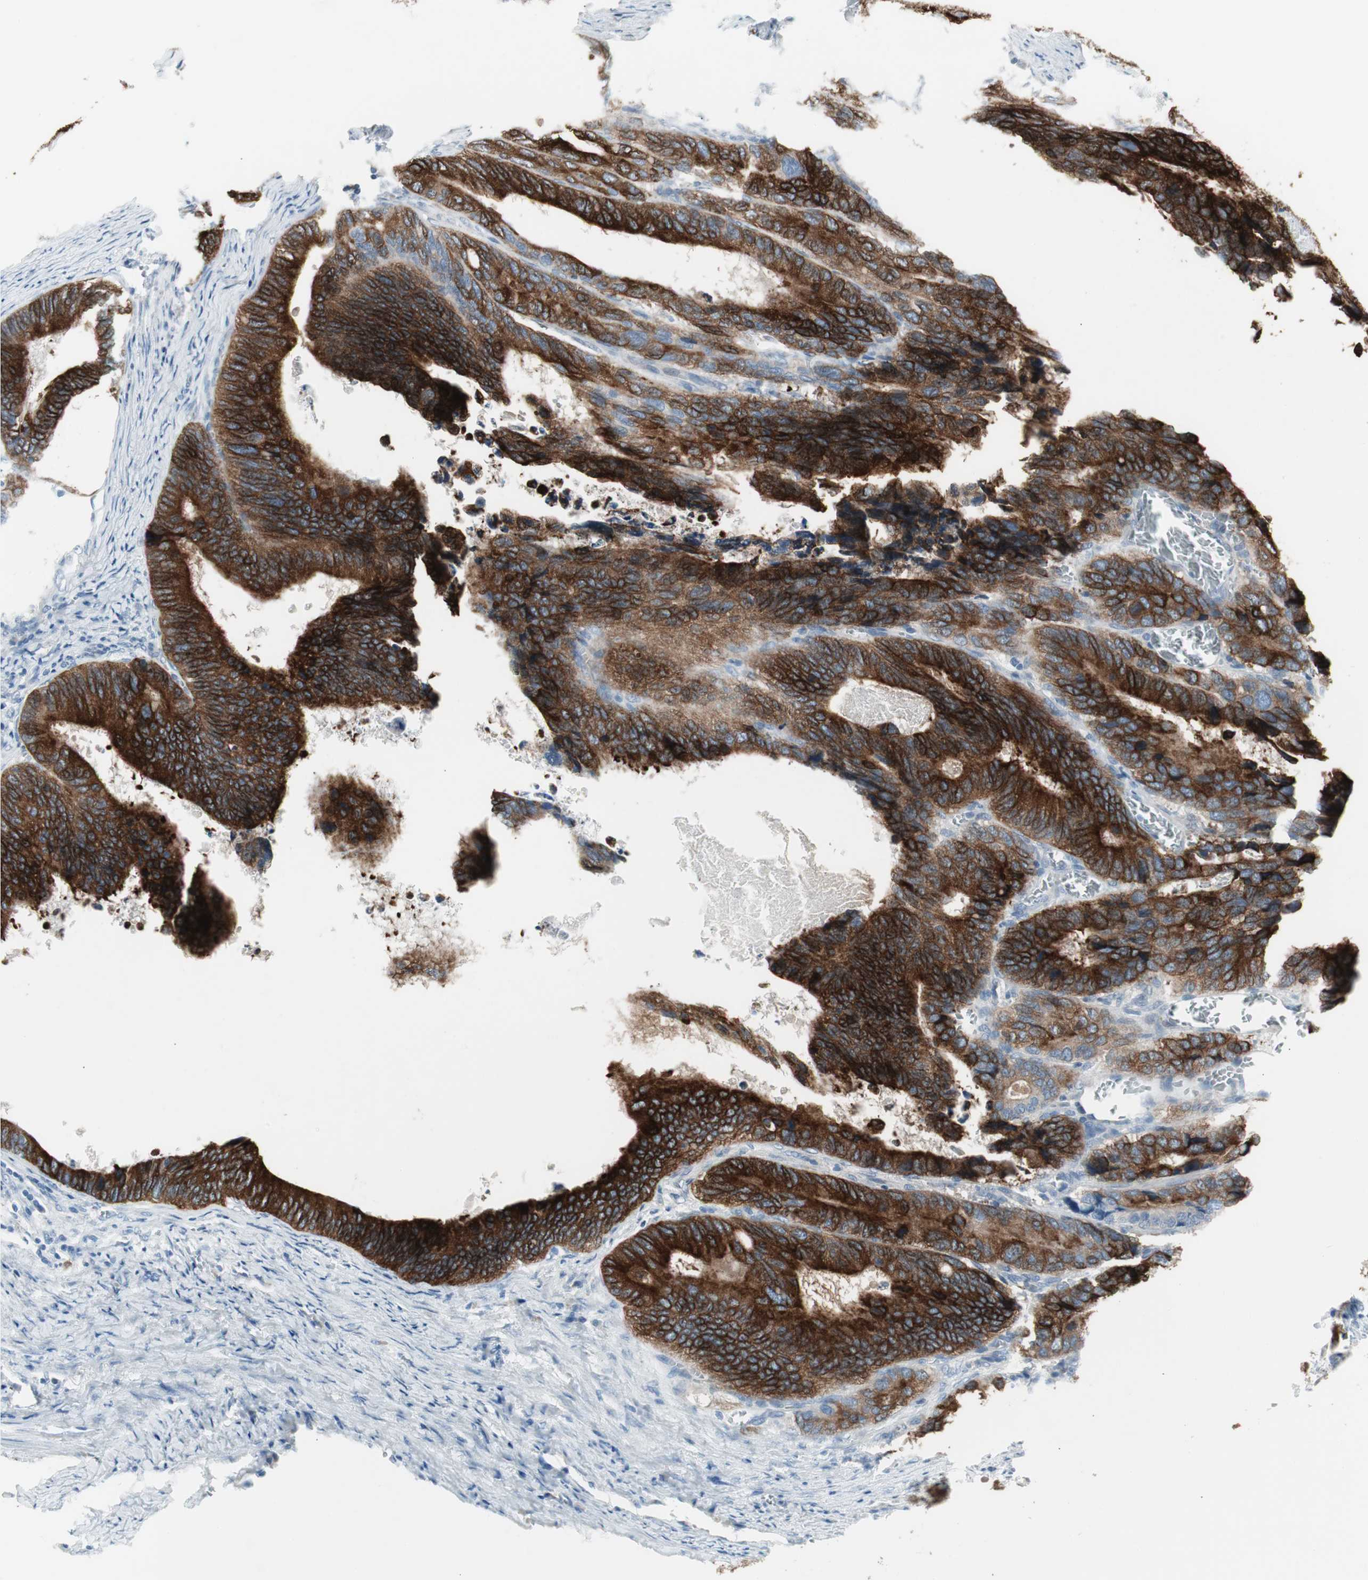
{"staining": {"intensity": "strong", "quantity": ">75%", "location": "cytoplasmic/membranous"}, "tissue": "colorectal cancer", "cell_type": "Tumor cells", "image_type": "cancer", "snomed": [{"axis": "morphology", "description": "Adenocarcinoma, NOS"}, {"axis": "topography", "description": "Colon"}], "caption": "Tumor cells reveal high levels of strong cytoplasmic/membranous expression in approximately >75% of cells in human colorectal cancer.", "gene": "AGR2", "patient": {"sex": "male", "age": 72}}